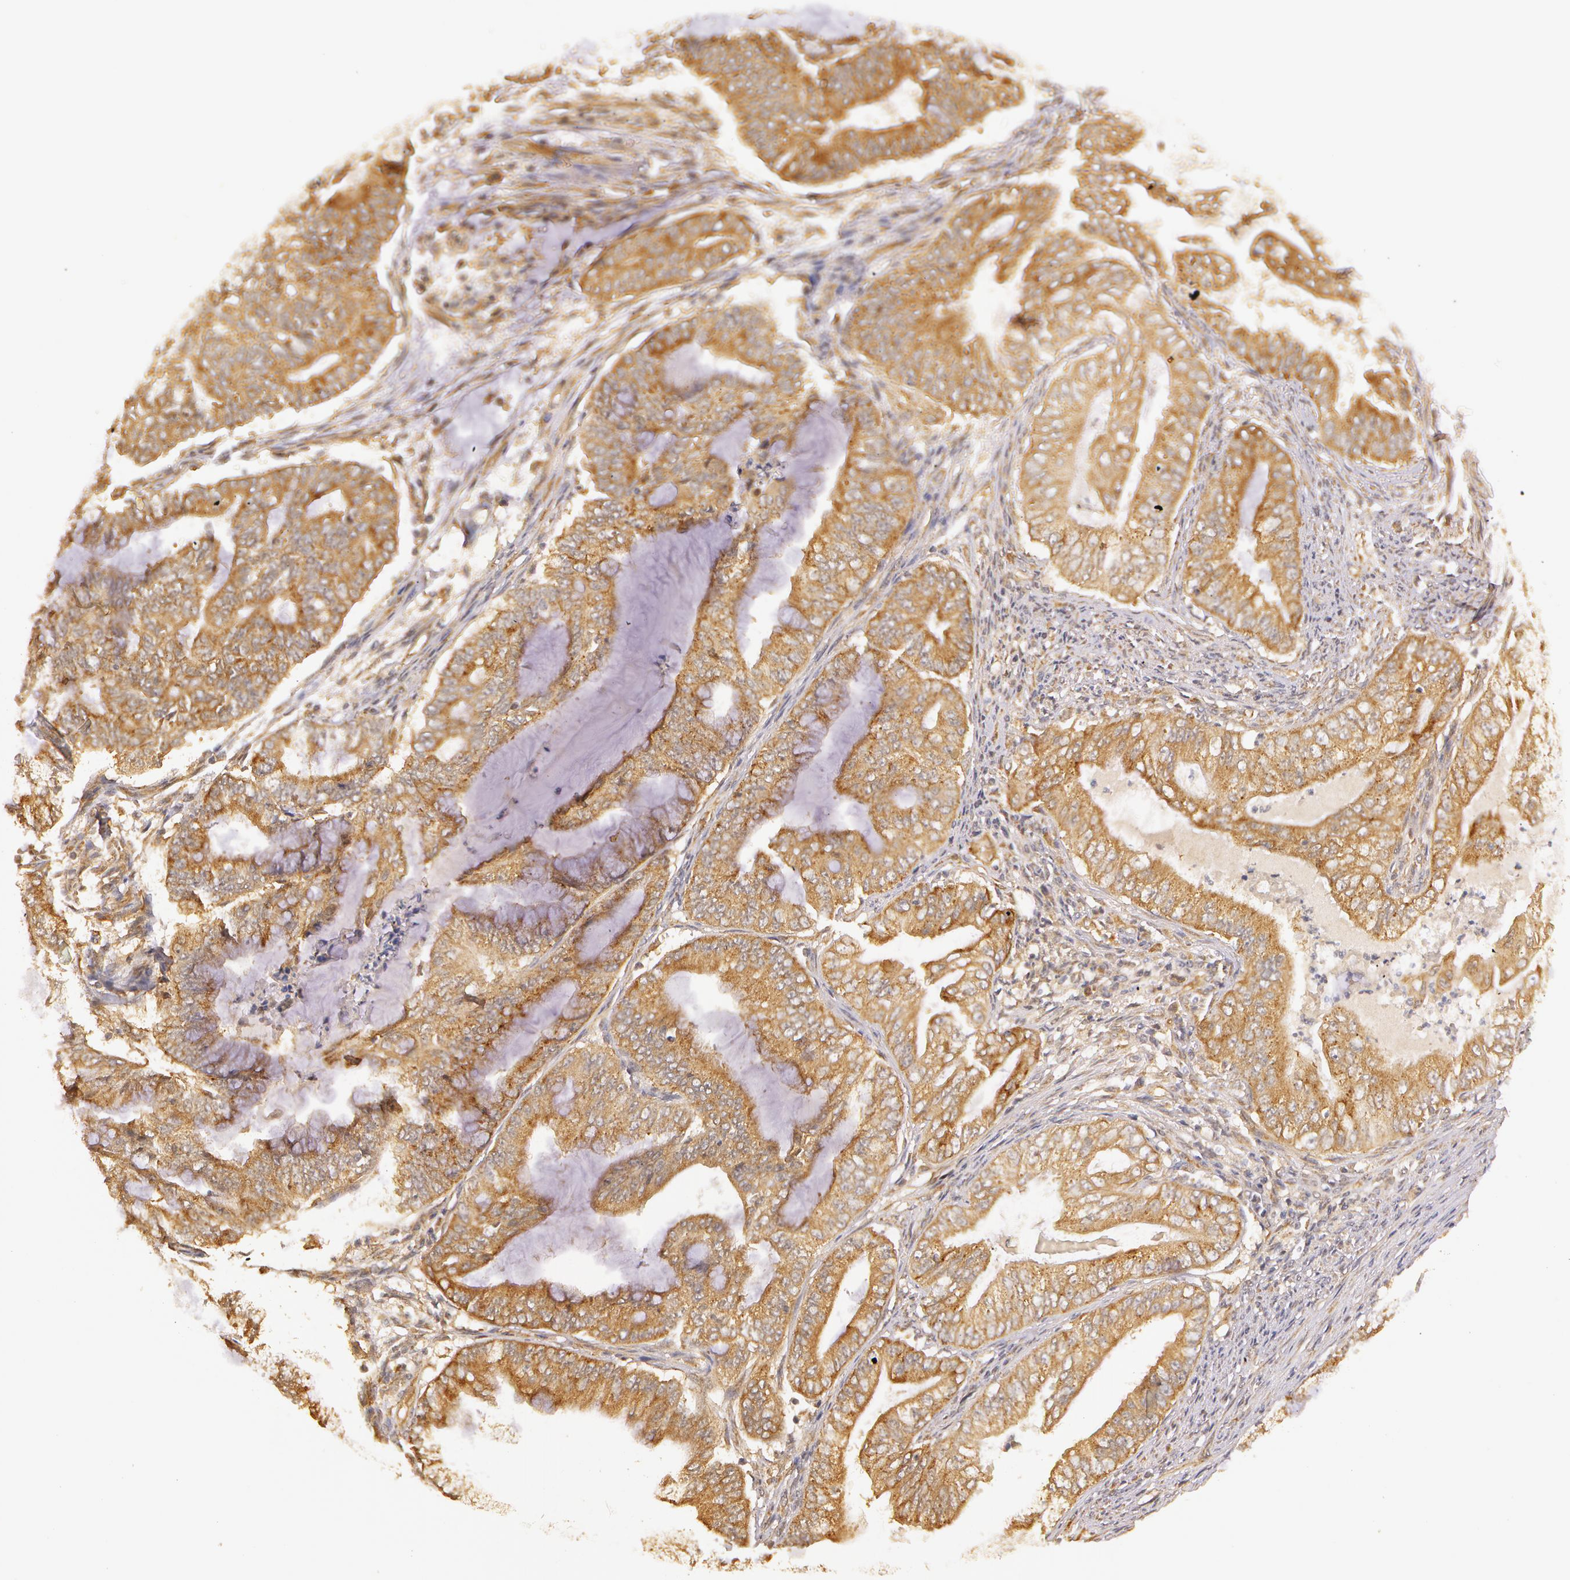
{"staining": {"intensity": "moderate", "quantity": ">75%", "location": "cytoplasmic/membranous"}, "tissue": "endometrial cancer", "cell_type": "Tumor cells", "image_type": "cancer", "snomed": [{"axis": "morphology", "description": "Adenocarcinoma, NOS"}, {"axis": "topography", "description": "Endometrium"}], "caption": "Immunohistochemical staining of human endometrial cancer reveals moderate cytoplasmic/membranous protein expression in about >75% of tumor cells.", "gene": "ASCC2", "patient": {"sex": "female", "age": 63}}